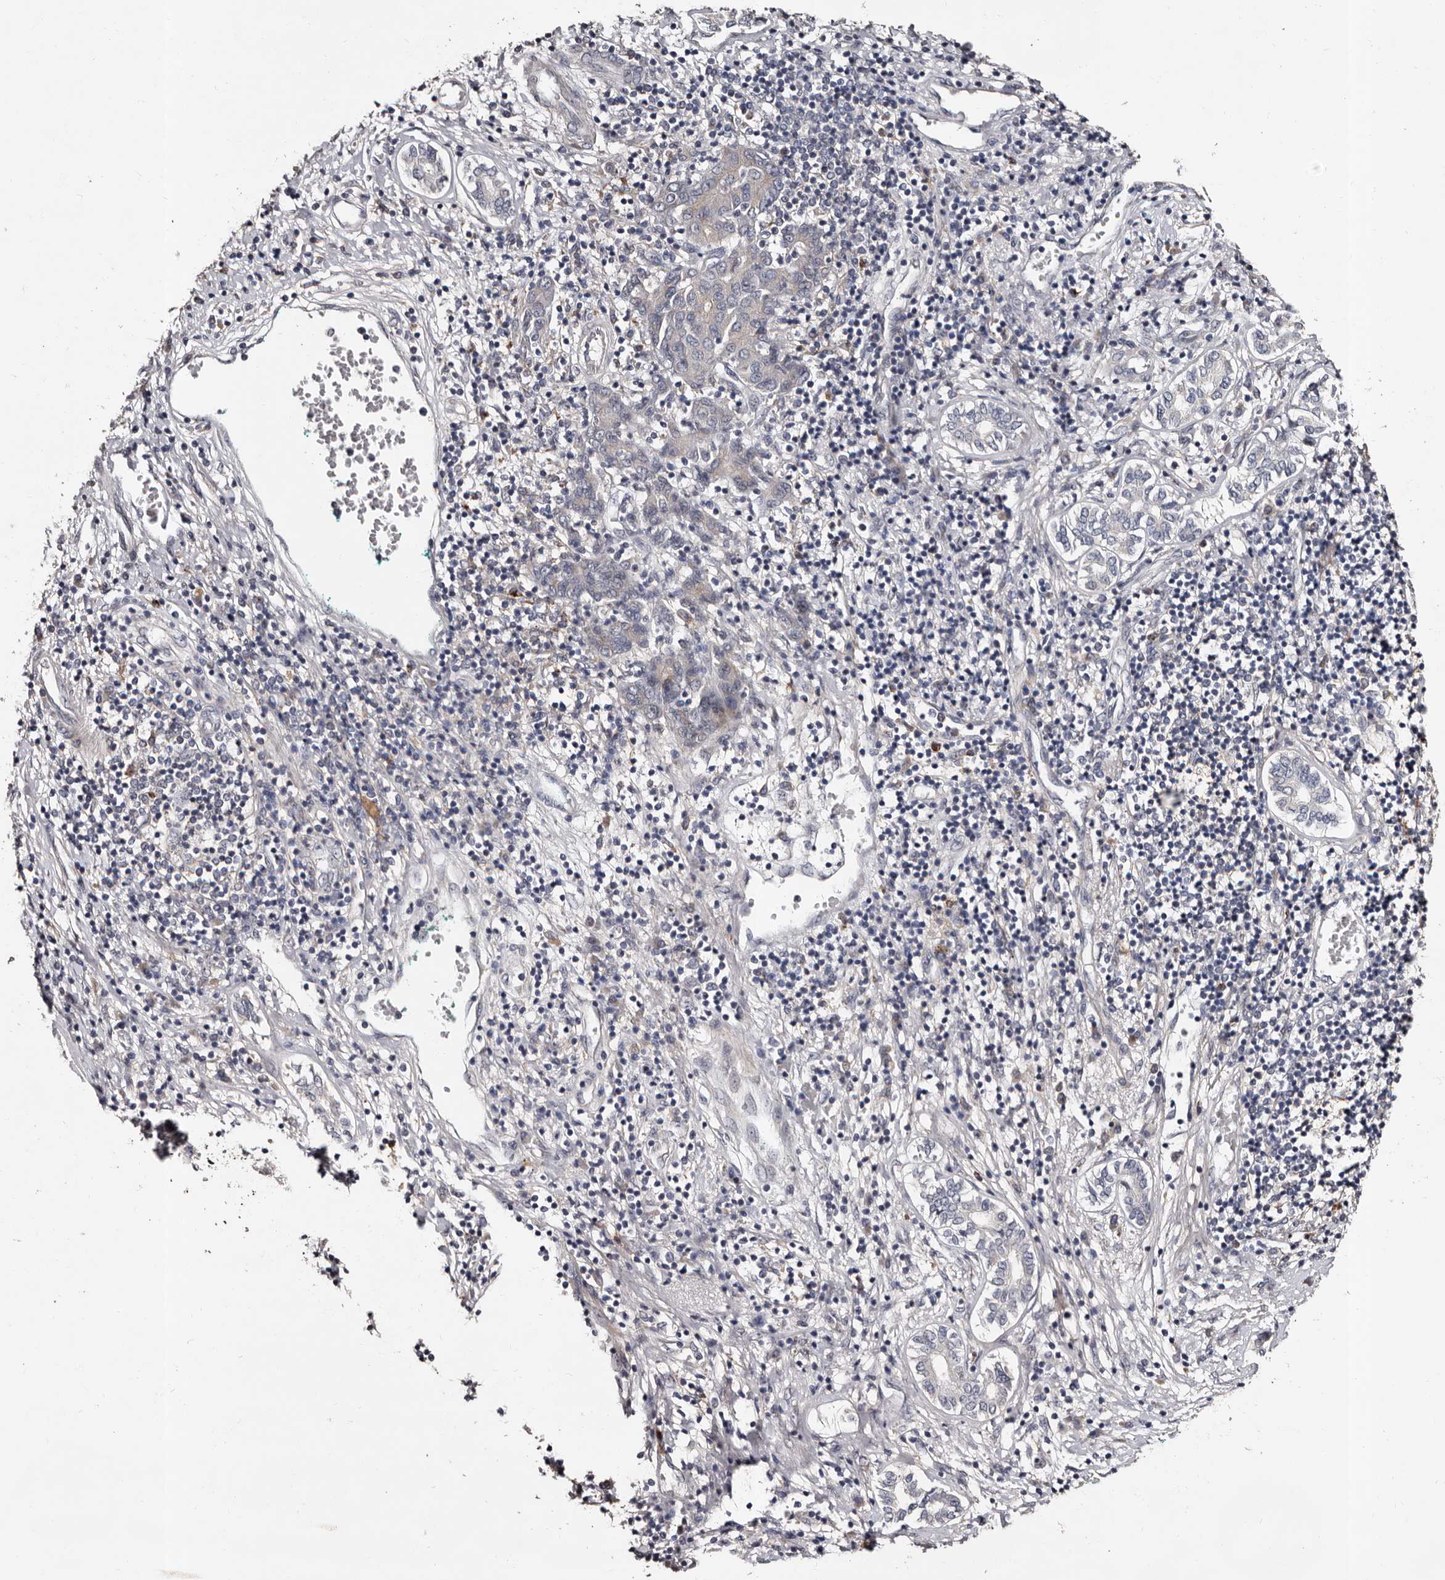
{"staining": {"intensity": "negative", "quantity": "none", "location": "none"}, "tissue": "liver cancer", "cell_type": "Tumor cells", "image_type": "cancer", "snomed": [{"axis": "morphology", "description": "Carcinoma, Hepatocellular, NOS"}, {"axis": "topography", "description": "Liver"}], "caption": "This is an immunohistochemistry (IHC) micrograph of human hepatocellular carcinoma (liver). There is no expression in tumor cells.", "gene": "FAM91A1", "patient": {"sex": "male", "age": 65}}